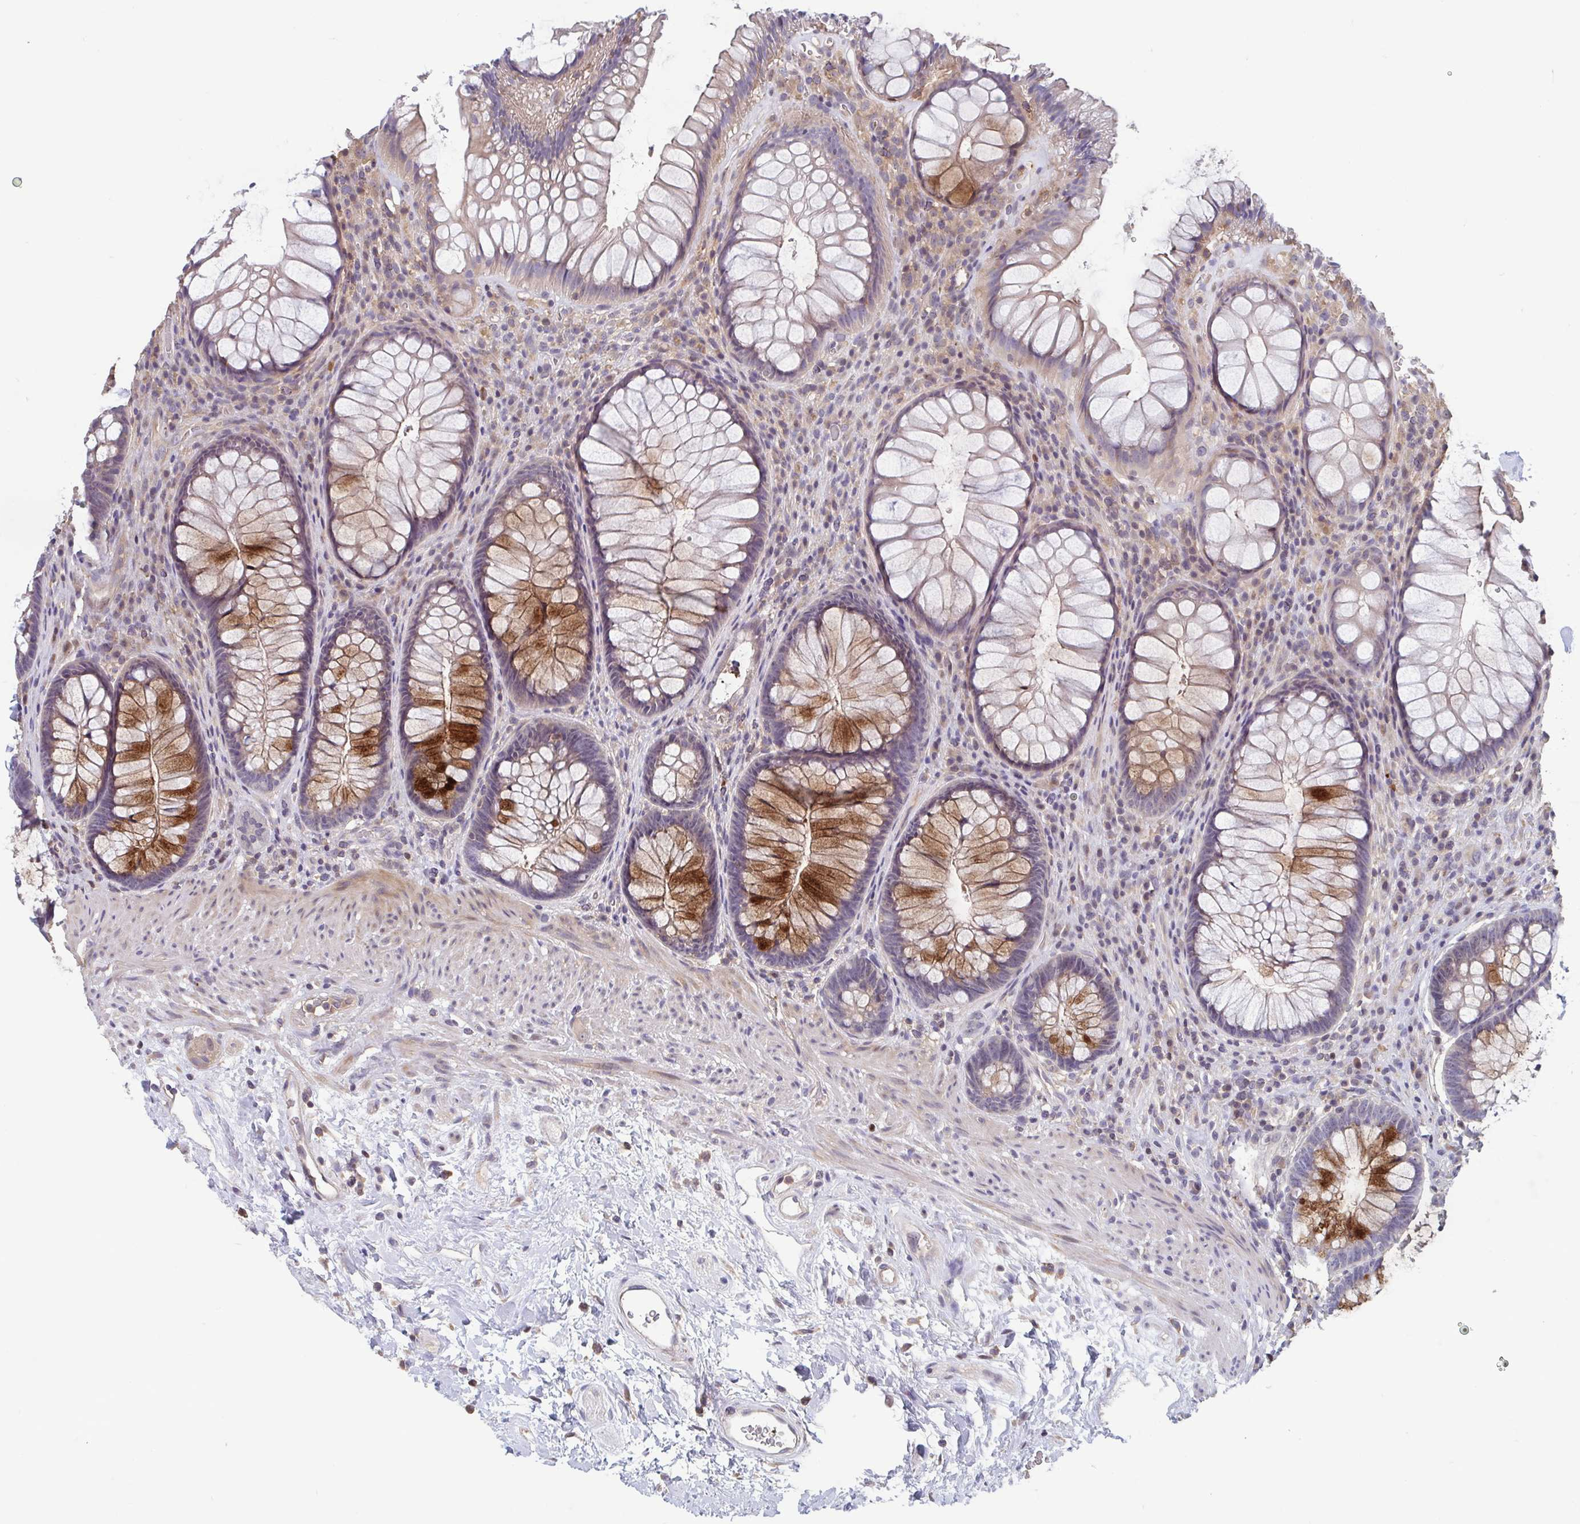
{"staining": {"intensity": "strong", "quantity": "25%-75%", "location": "cytoplasmic/membranous"}, "tissue": "rectum", "cell_type": "Glandular cells", "image_type": "normal", "snomed": [{"axis": "morphology", "description": "Normal tissue, NOS"}, {"axis": "topography", "description": "Smooth muscle"}, {"axis": "topography", "description": "Rectum"}], "caption": "A brown stain shows strong cytoplasmic/membranous staining of a protein in glandular cells of benign rectum.", "gene": "LRRC38", "patient": {"sex": "male", "age": 53}}